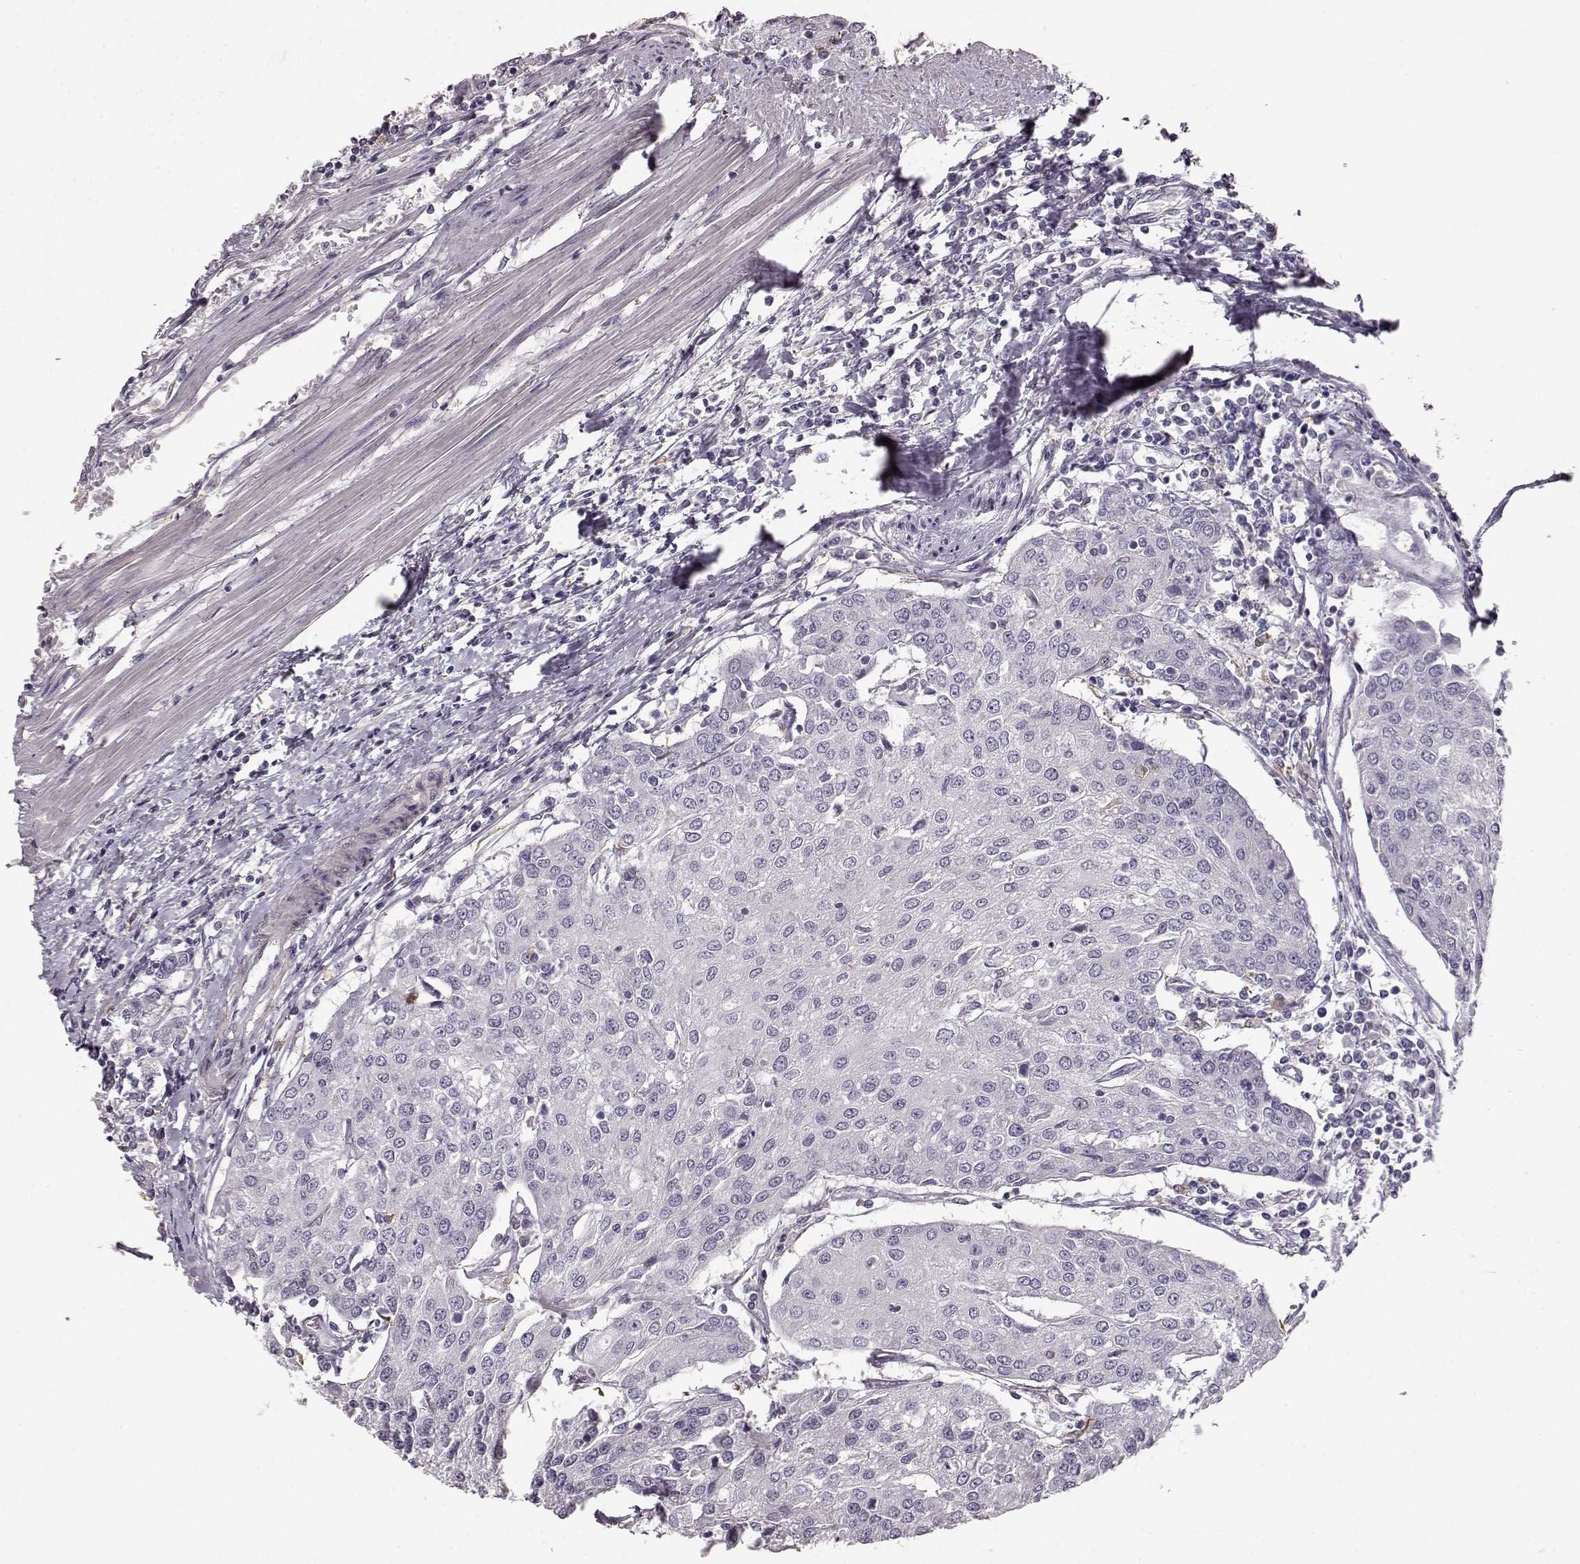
{"staining": {"intensity": "negative", "quantity": "none", "location": "none"}, "tissue": "urothelial cancer", "cell_type": "Tumor cells", "image_type": "cancer", "snomed": [{"axis": "morphology", "description": "Urothelial carcinoma, High grade"}, {"axis": "topography", "description": "Urinary bladder"}], "caption": "A high-resolution micrograph shows immunohistochemistry staining of urothelial cancer, which demonstrates no significant positivity in tumor cells.", "gene": "GPR50", "patient": {"sex": "female", "age": 85}}